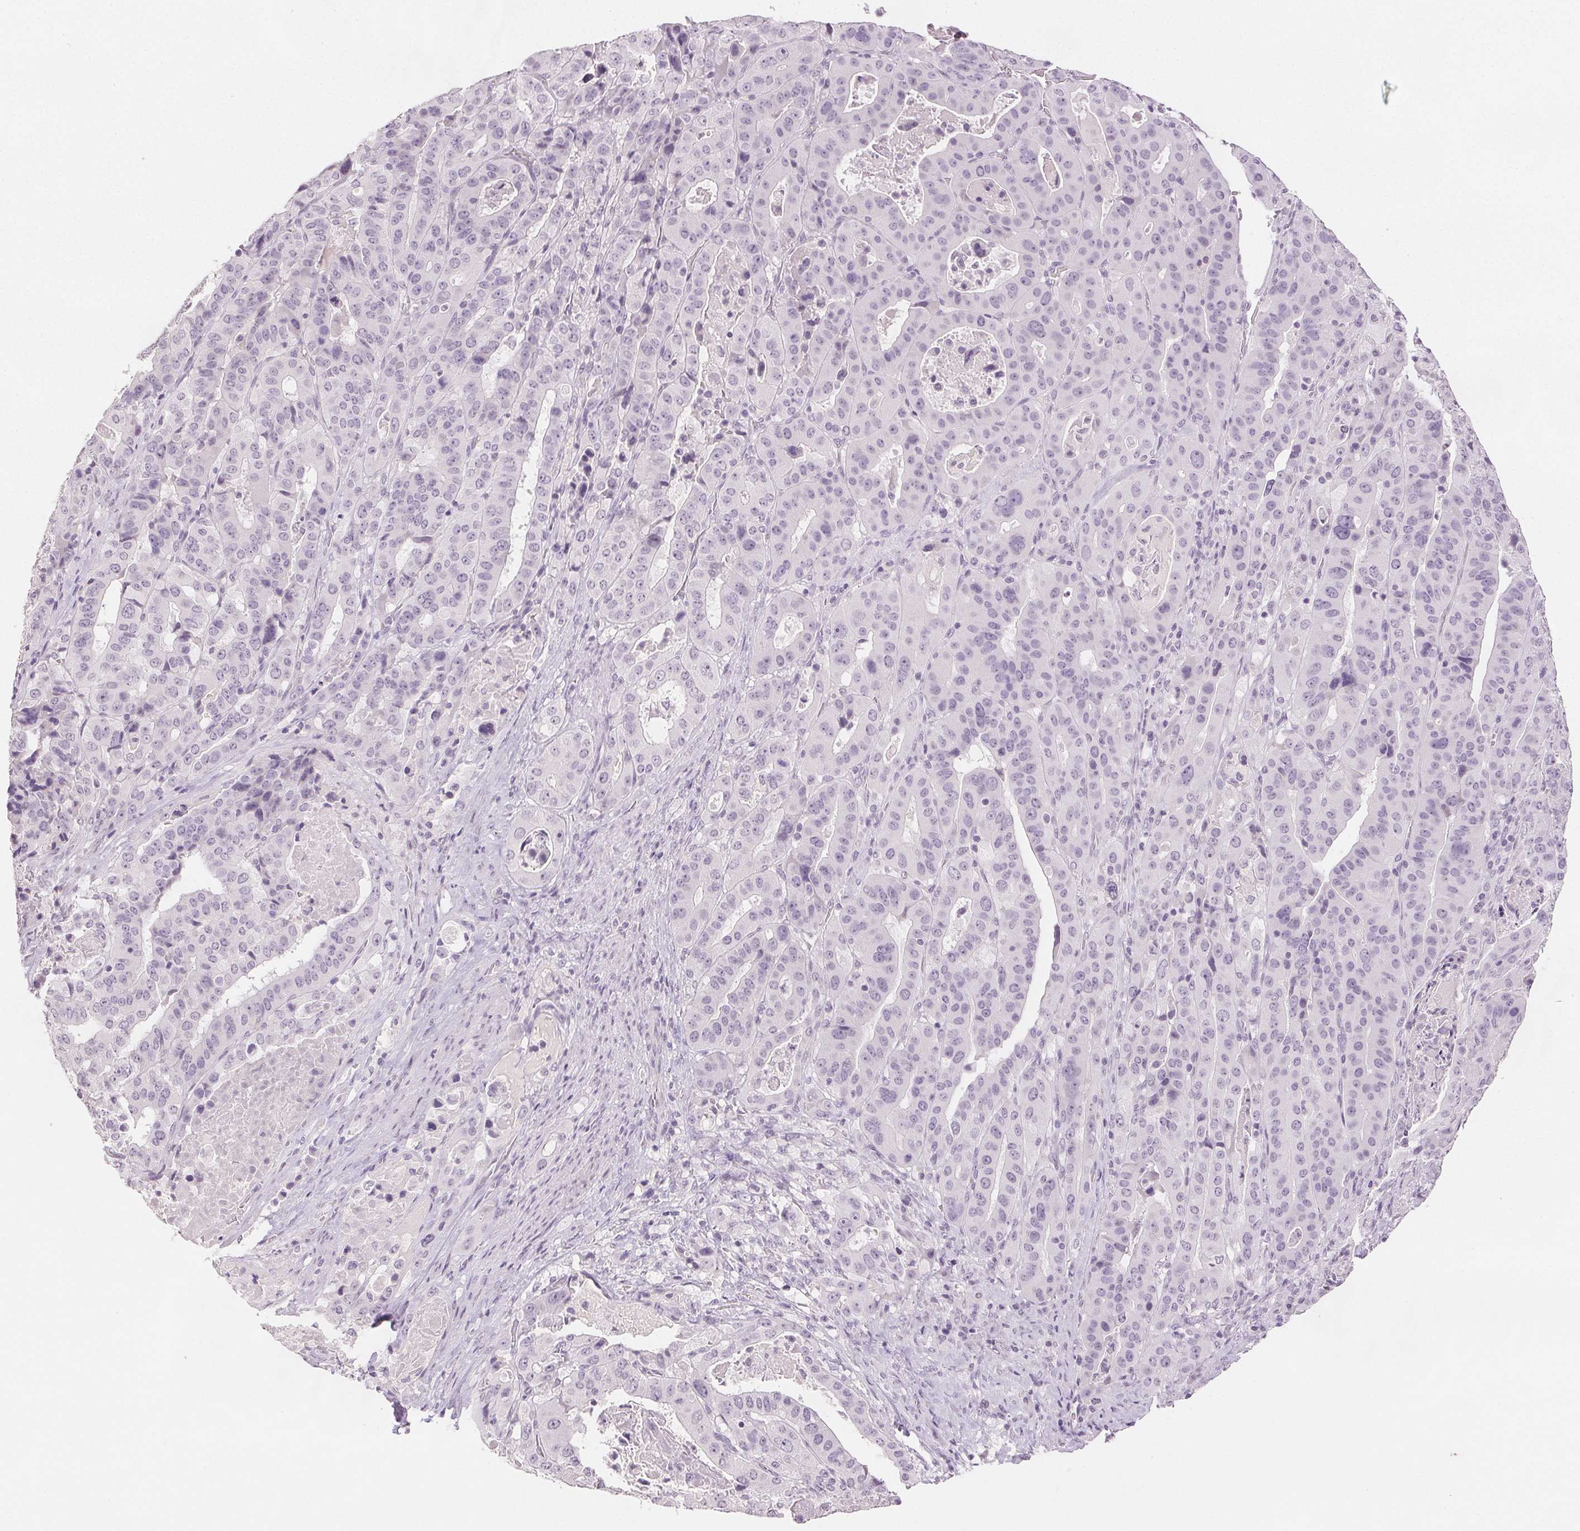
{"staining": {"intensity": "negative", "quantity": "none", "location": "none"}, "tissue": "stomach cancer", "cell_type": "Tumor cells", "image_type": "cancer", "snomed": [{"axis": "morphology", "description": "Adenocarcinoma, NOS"}, {"axis": "topography", "description": "Stomach"}], "caption": "Immunohistochemistry (IHC) histopathology image of neoplastic tissue: stomach adenocarcinoma stained with DAB (3,3'-diaminobenzidine) exhibits no significant protein staining in tumor cells.", "gene": "SCGN", "patient": {"sex": "male", "age": 48}}